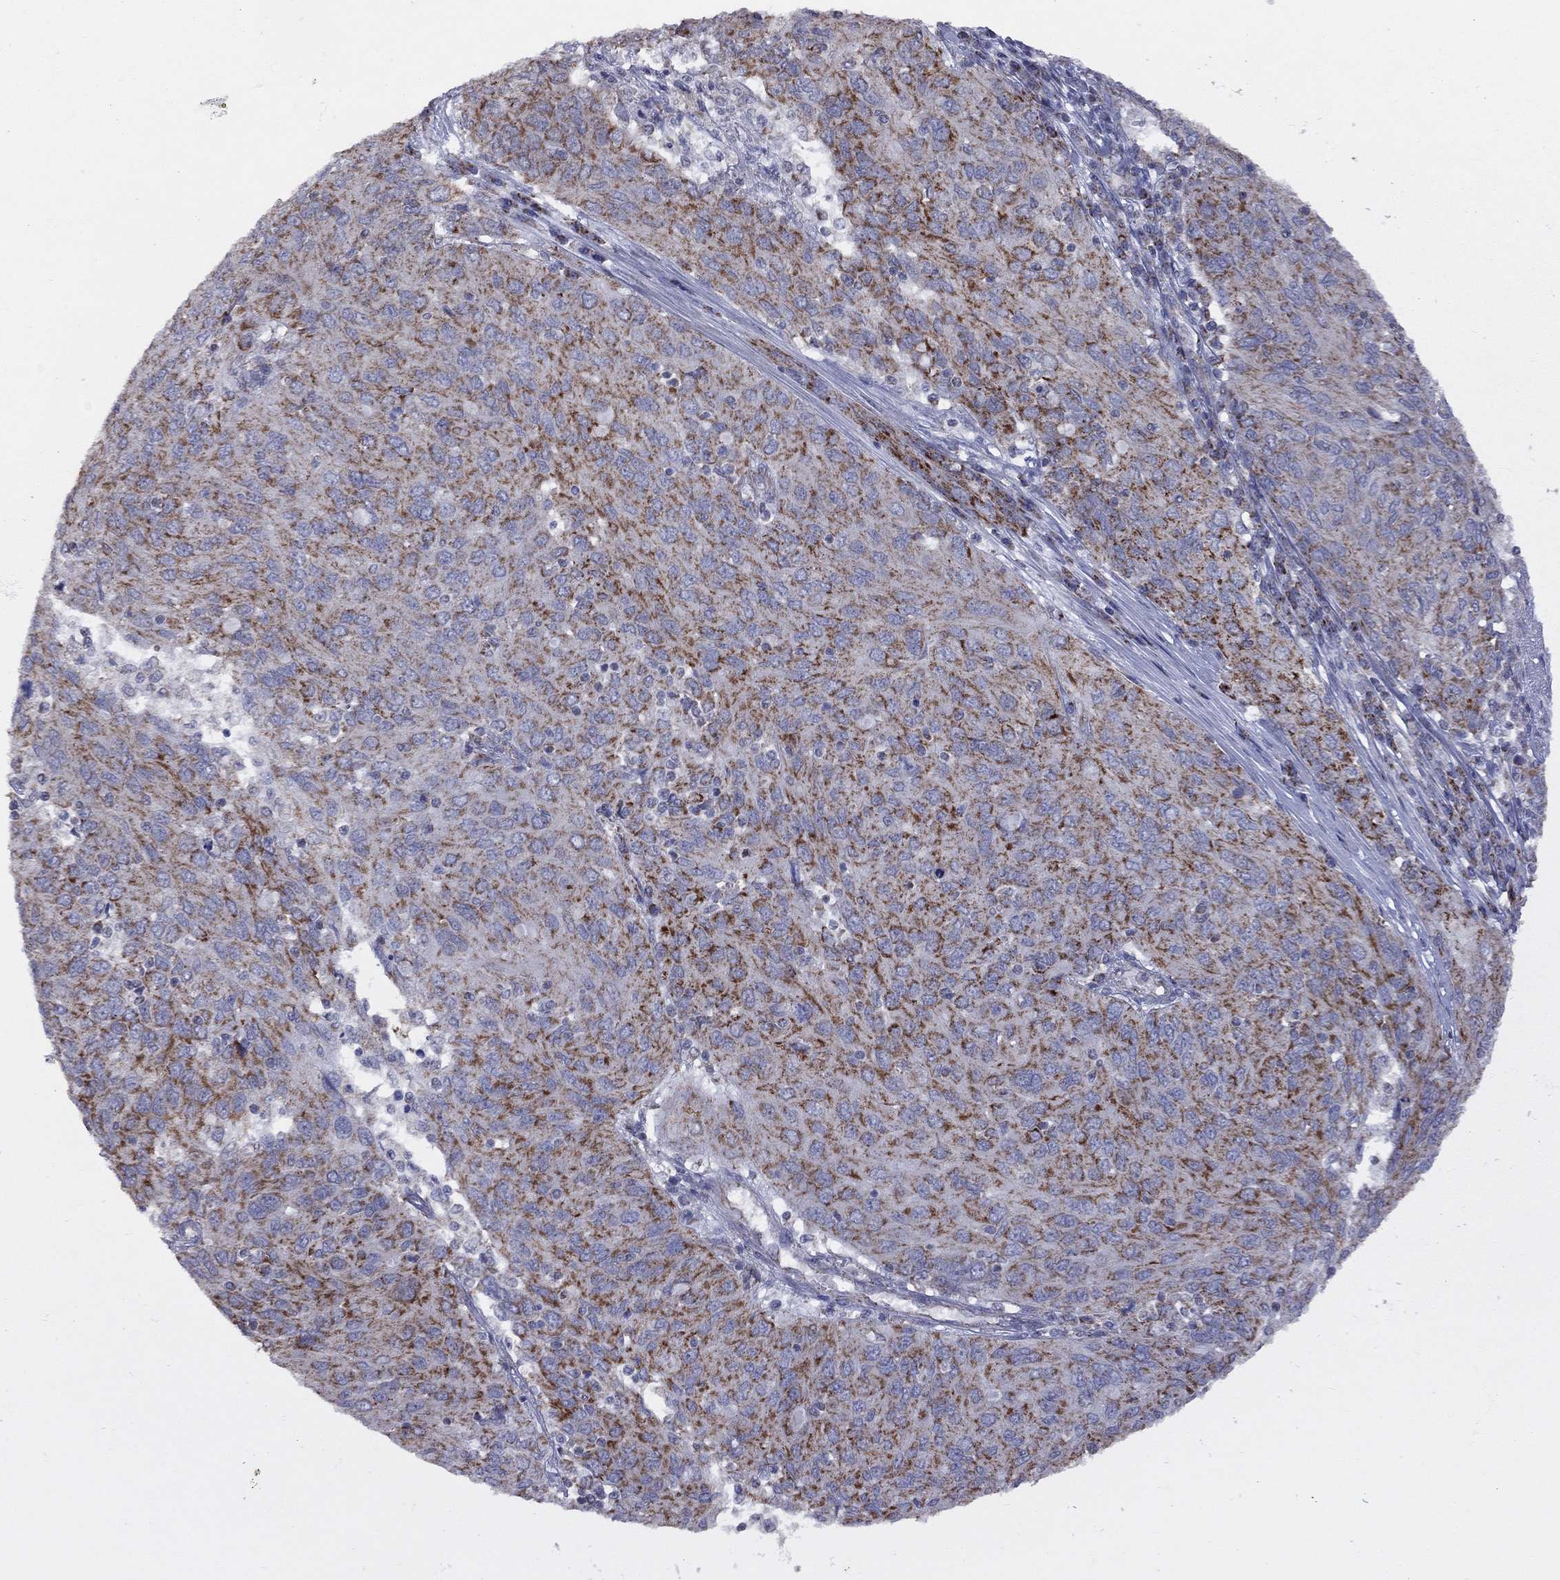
{"staining": {"intensity": "strong", "quantity": "25%-75%", "location": "cytoplasmic/membranous"}, "tissue": "ovarian cancer", "cell_type": "Tumor cells", "image_type": "cancer", "snomed": [{"axis": "morphology", "description": "Carcinoma, endometroid"}, {"axis": "topography", "description": "Ovary"}], "caption": "Human ovarian cancer stained for a protein (brown) displays strong cytoplasmic/membranous positive expression in approximately 25%-75% of tumor cells.", "gene": "NDUFB1", "patient": {"sex": "female", "age": 50}}